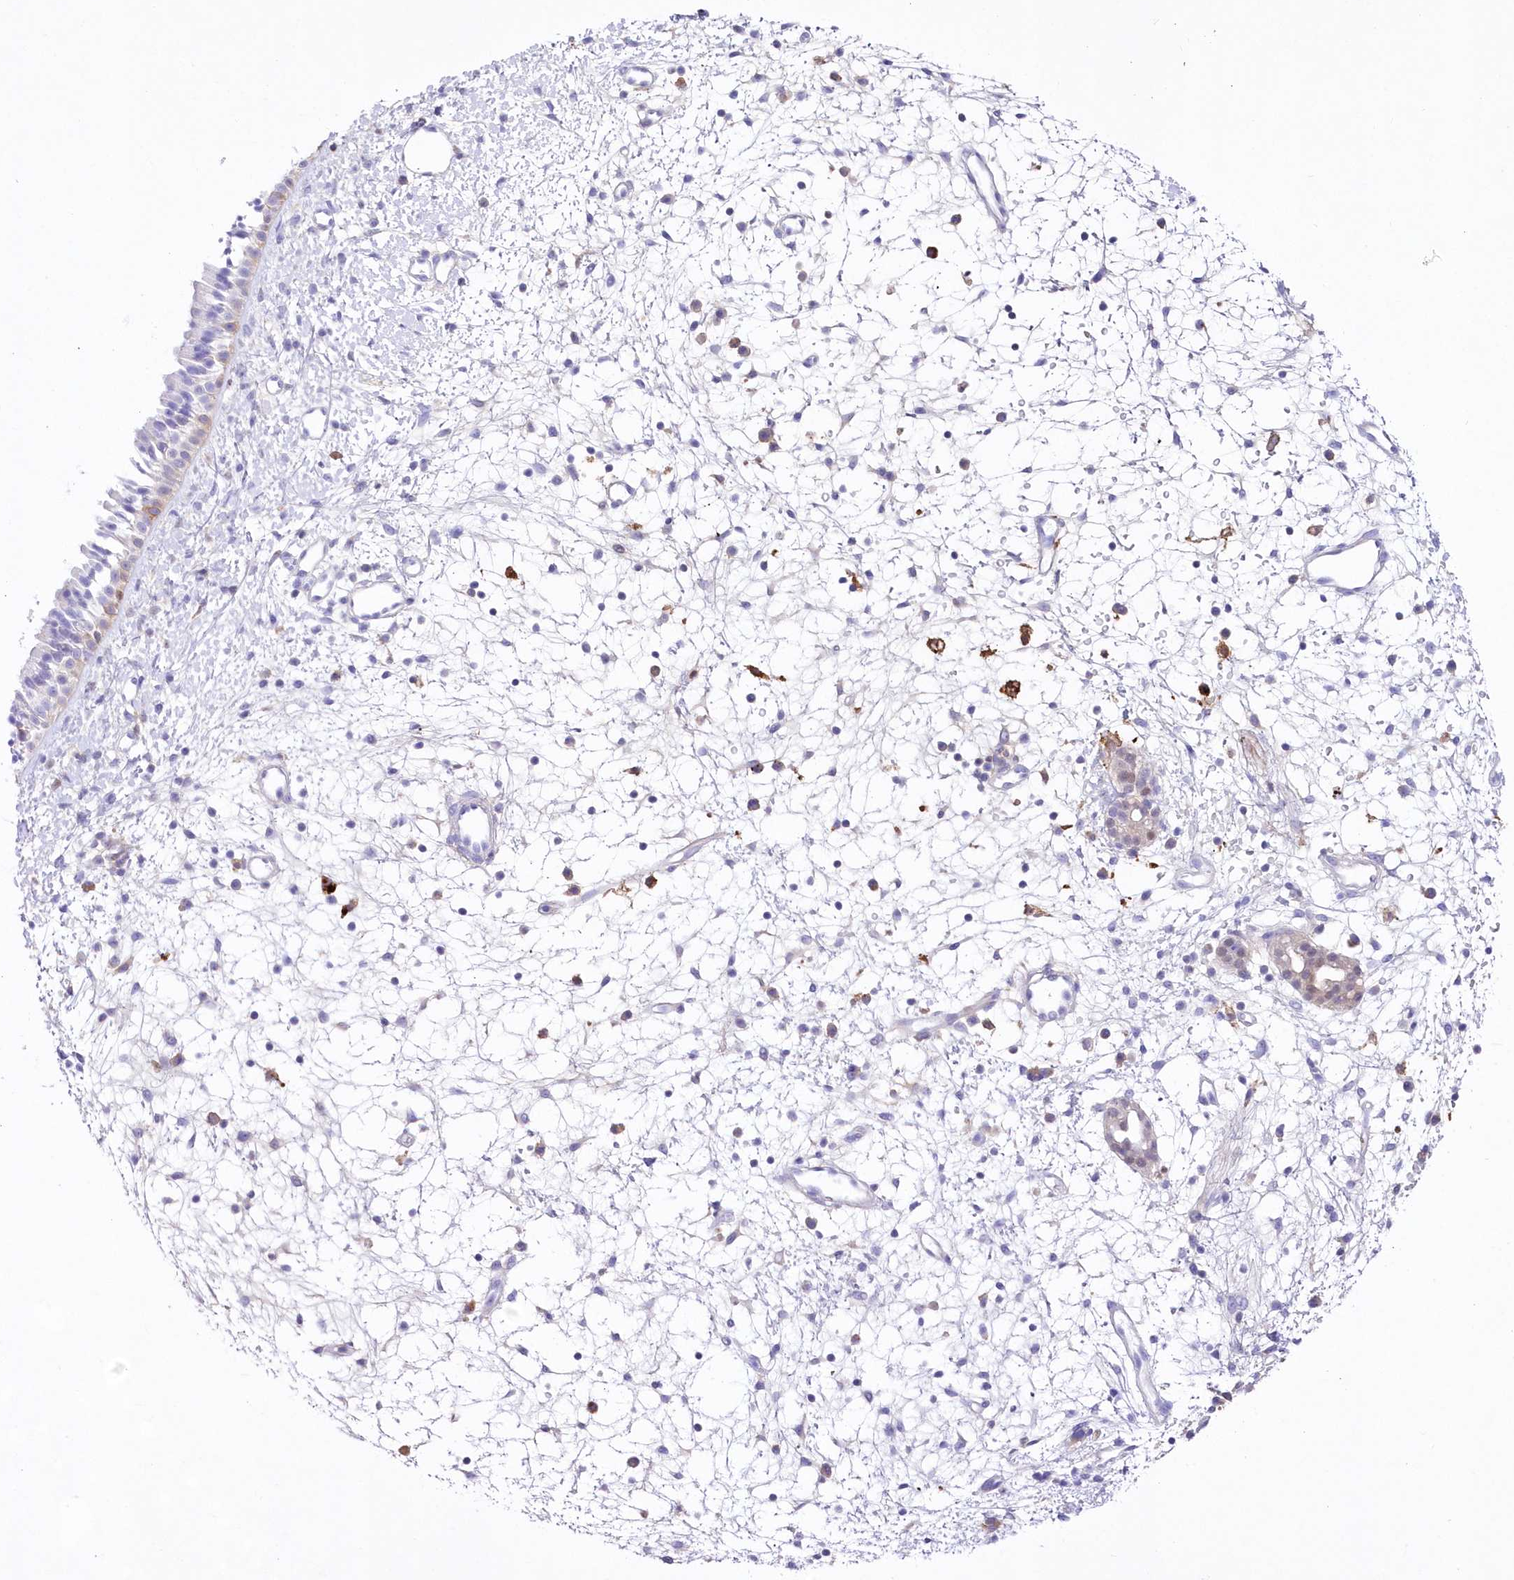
{"staining": {"intensity": "moderate", "quantity": "25%-75%", "location": "cytoplasmic/membranous"}, "tissue": "nasopharynx", "cell_type": "Respiratory epithelial cells", "image_type": "normal", "snomed": [{"axis": "morphology", "description": "Normal tissue, NOS"}, {"axis": "topography", "description": "Nasopharynx"}], "caption": "IHC (DAB) staining of normal nasopharynx exhibits moderate cytoplasmic/membranous protein positivity in approximately 25%-75% of respiratory epithelial cells. (DAB (3,3'-diaminobenzidine) IHC with brightfield microscopy, high magnification).", "gene": "DNAJC19", "patient": {"sex": "male", "age": 22}}